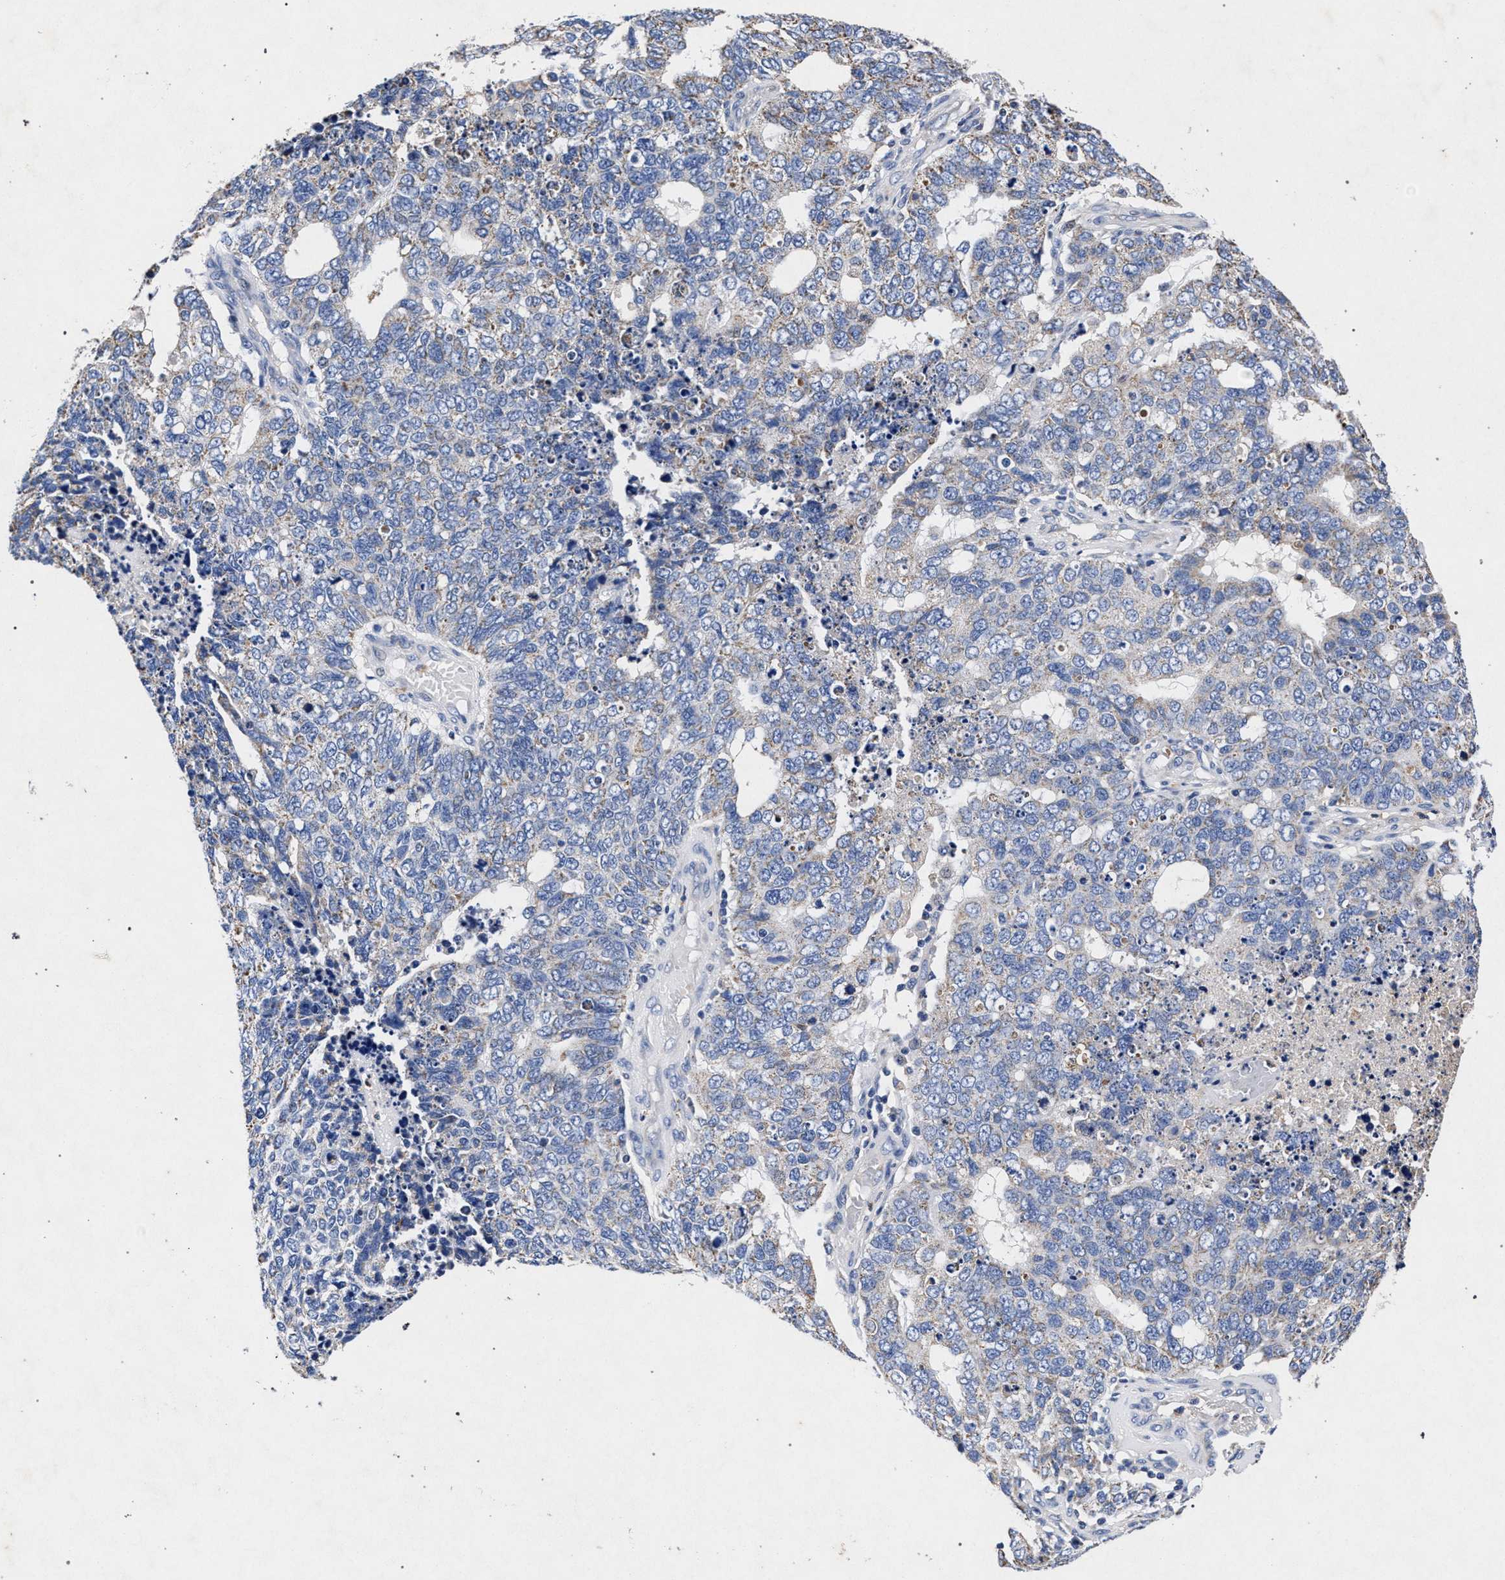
{"staining": {"intensity": "weak", "quantity": "<25%", "location": "cytoplasmic/membranous"}, "tissue": "cervical cancer", "cell_type": "Tumor cells", "image_type": "cancer", "snomed": [{"axis": "morphology", "description": "Squamous cell carcinoma, NOS"}, {"axis": "topography", "description": "Cervix"}], "caption": "Cervical cancer was stained to show a protein in brown. There is no significant staining in tumor cells.", "gene": "HSD17B14", "patient": {"sex": "female", "age": 63}}